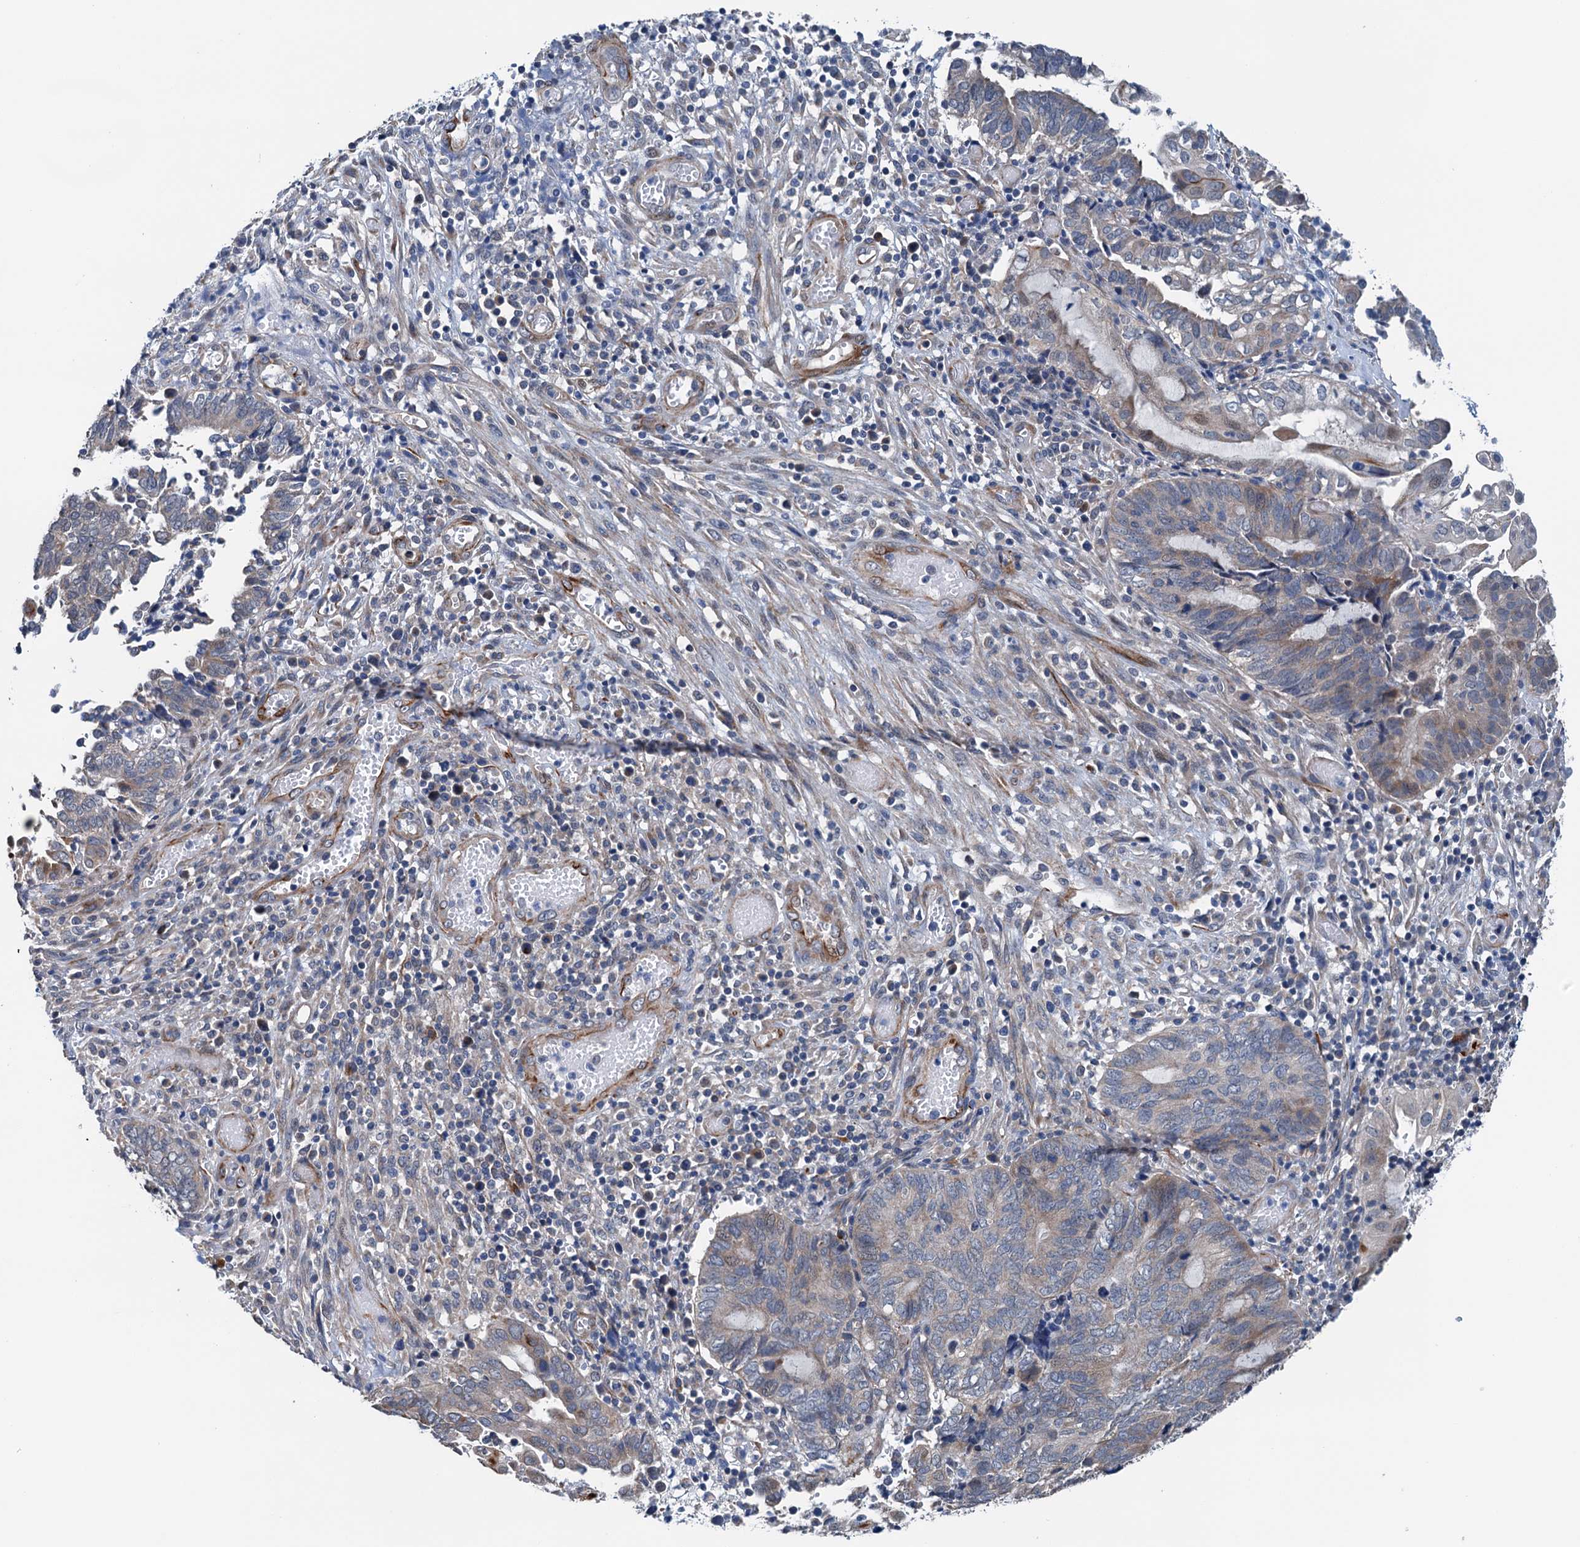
{"staining": {"intensity": "weak", "quantity": "25%-75%", "location": "cytoplasmic/membranous"}, "tissue": "endometrial cancer", "cell_type": "Tumor cells", "image_type": "cancer", "snomed": [{"axis": "morphology", "description": "Adenocarcinoma, NOS"}, {"axis": "topography", "description": "Uterus"}, {"axis": "topography", "description": "Endometrium"}], "caption": "Immunohistochemical staining of endometrial adenocarcinoma reveals weak cytoplasmic/membranous protein expression in approximately 25%-75% of tumor cells.", "gene": "ELAC1", "patient": {"sex": "female", "age": 70}}